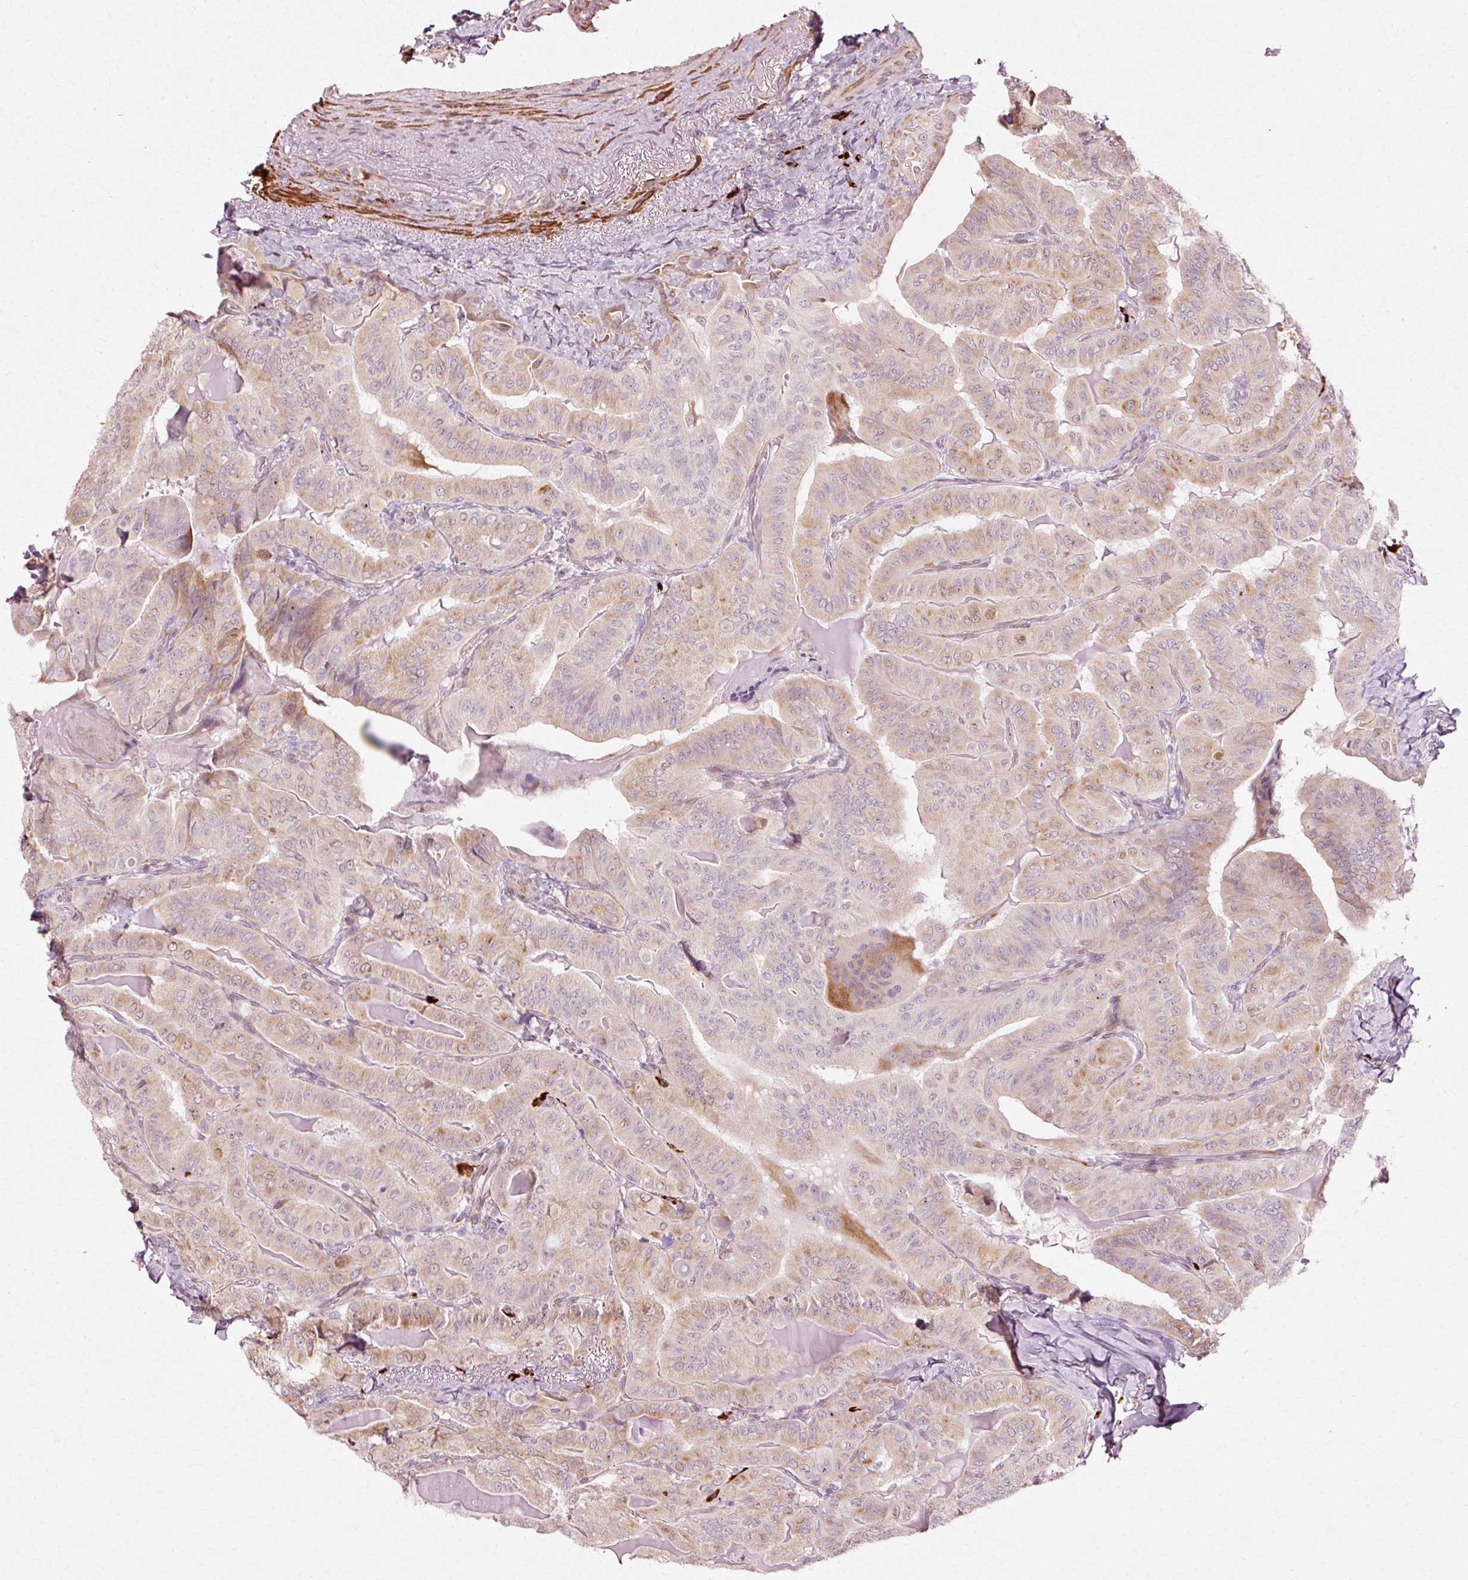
{"staining": {"intensity": "moderate", "quantity": "25%-75%", "location": "cytoplasmic/membranous"}, "tissue": "thyroid cancer", "cell_type": "Tumor cells", "image_type": "cancer", "snomed": [{"axis": "morphology", "description": "Papillary adenocarcinoma, NOS"}, {"axis": "topography", "description": "Thyroid gland"}], "caption": "Immunohistochemistry of human thyroid cancer exhibits medium levels of moderate cytoplasmic/membranous expression in approximately 25%-75% of tumor cells.", "gene": "RGPD5", "patient": {"sex": "female", "age": 68}}